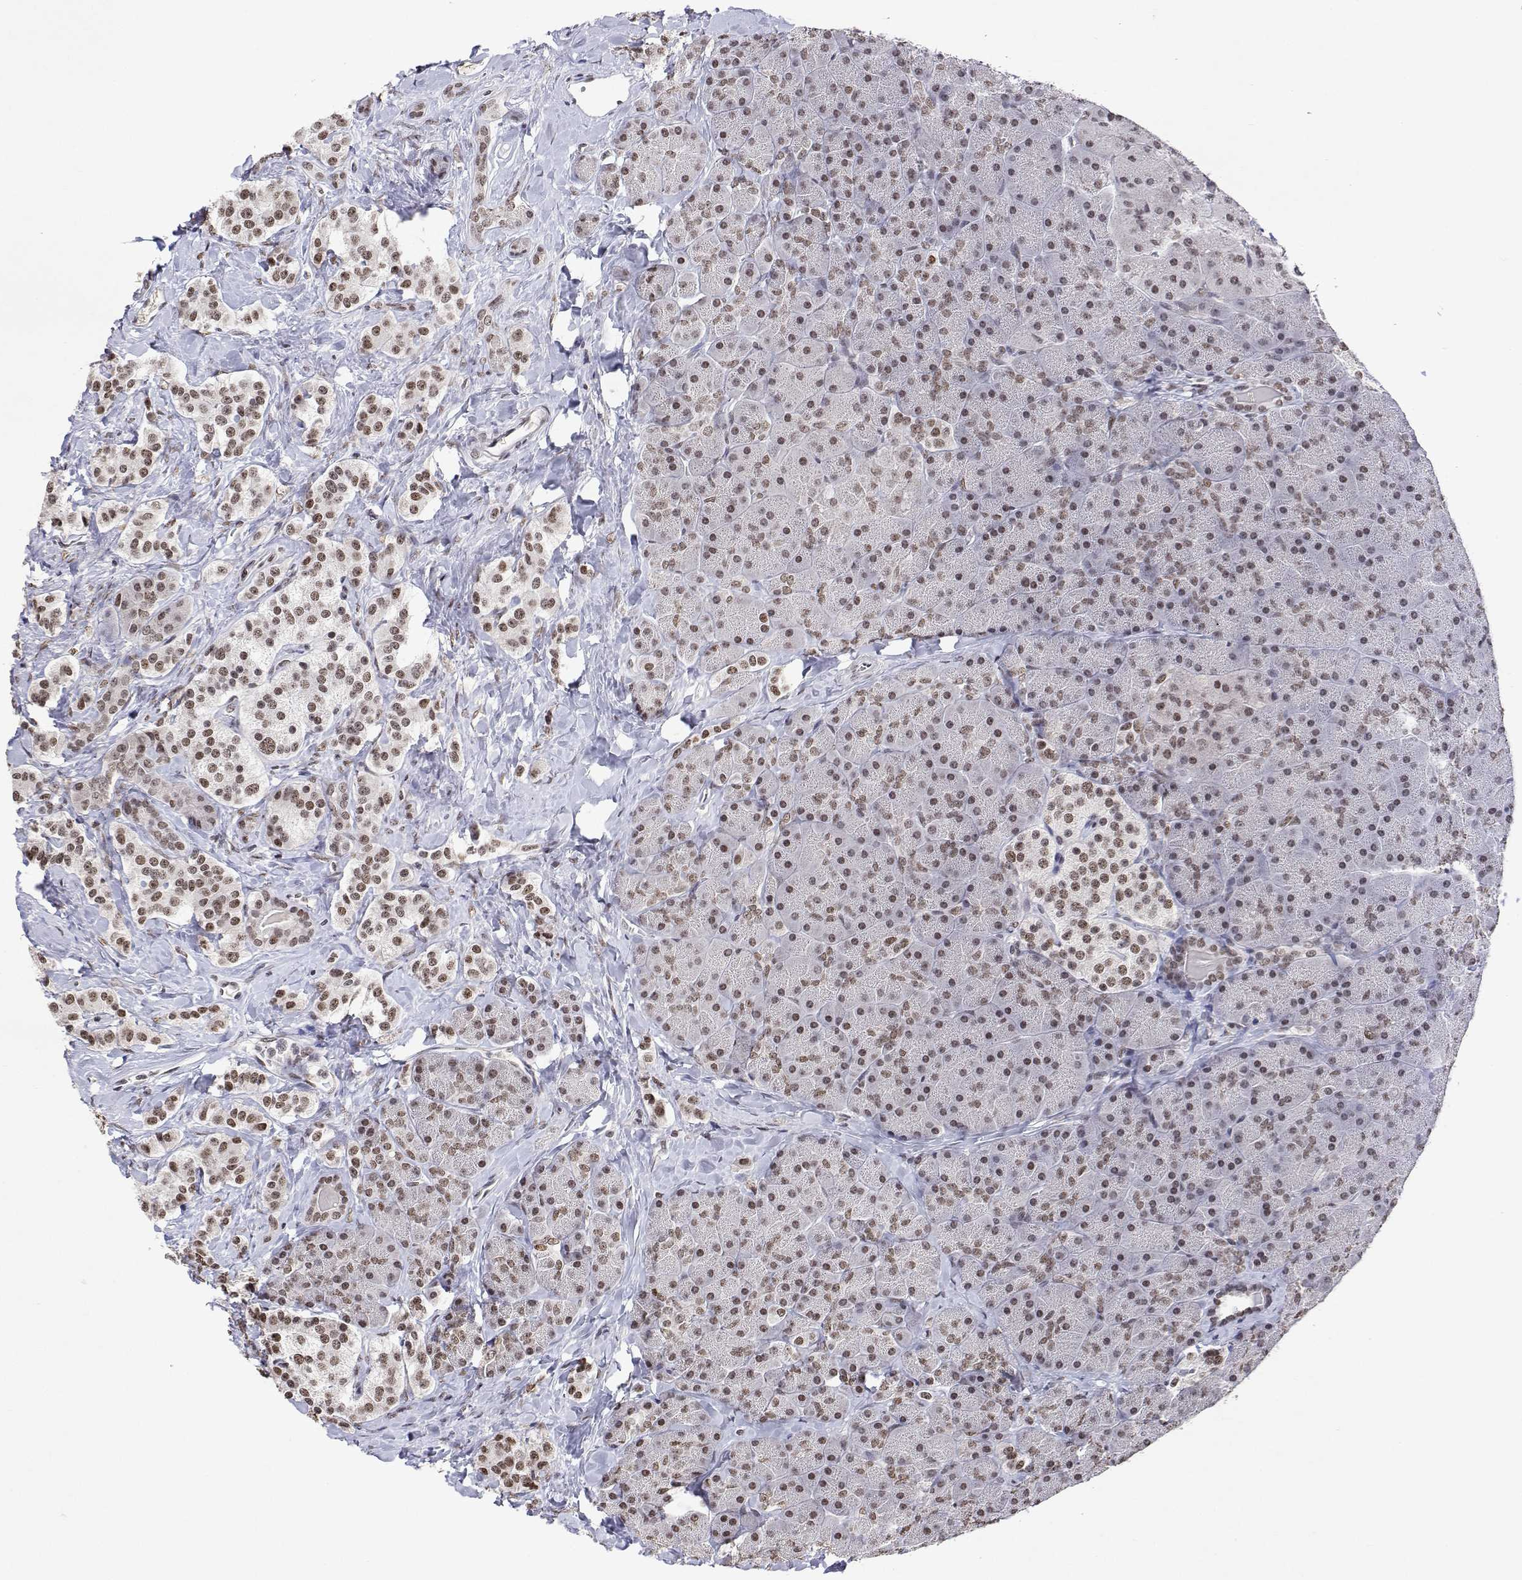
{"staining": {"intensity": "moderate", "quantity": ">75%", "location": "nuclear"}, "tissue": "carcinoid", "cell_type": "Tumor cells", "image_type": "cancer", "snomed": [{"axis": "morphology", "description": "Normal tissue, NOS"}, {"axis": "morphology", "description": "Carcinoid, malignant, NOS"}, {"axis": "topography", "description": "Pancreas"}], "caption": "Carcinoid stained with a protein marker demonstrates moderate staining in tumor cells.", "gene": "XPC", "patient": {"sex": "male", "age": 36}}